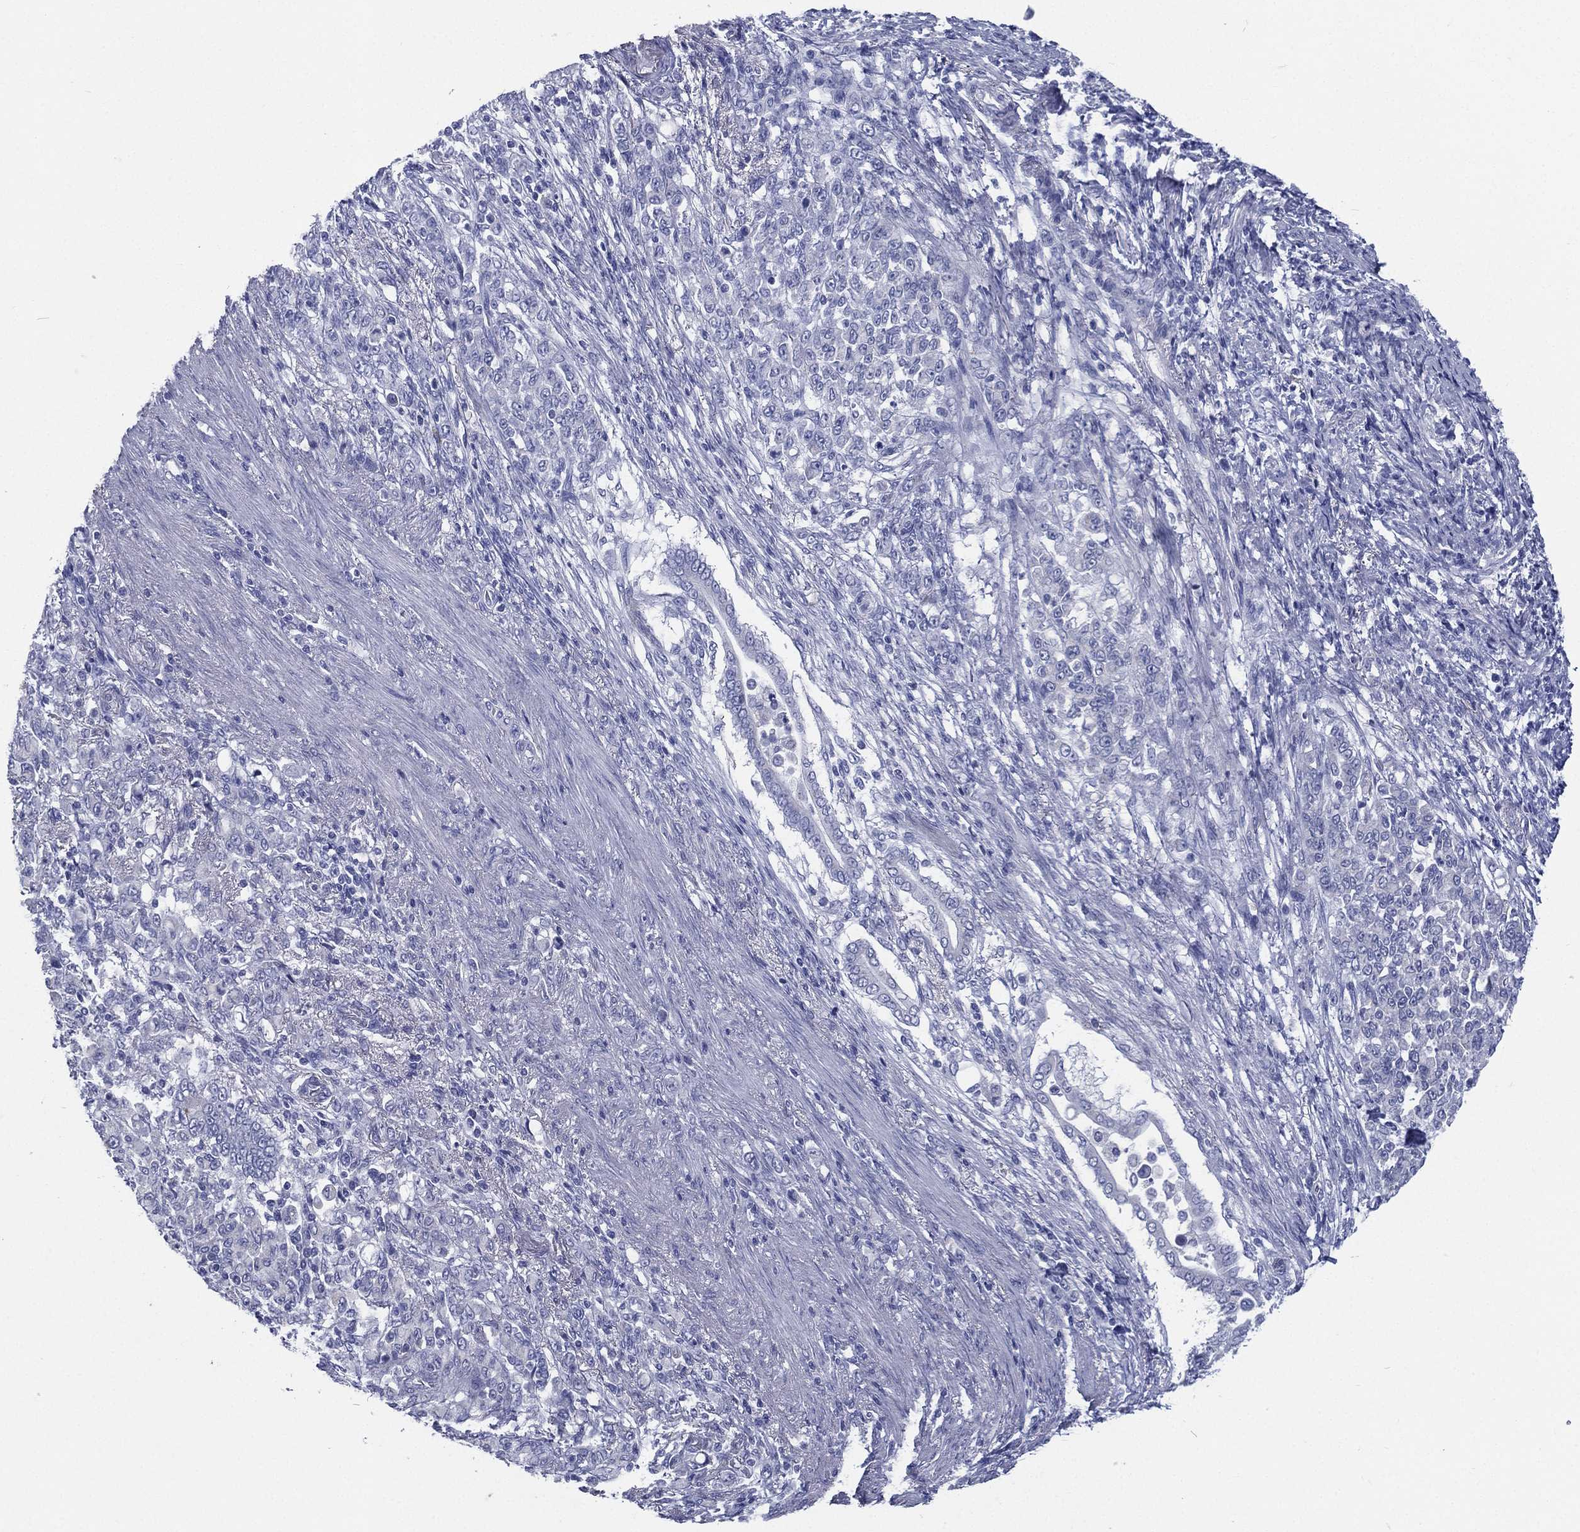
{"staining": {"intensity": "negative", "quantity": "none", "location": "none"}, "tissue": "stomach cancer", "cell_type": "Tumor cells", "image_type": "cancer", "snomed": [{"axis": "morphology", "description": "Normal tissue, NOS"}, {"axis": "morphology", "description": "Adenocarcinoma, NOS"}, {"axis": "topography", "description": "Stomach"}], "caption": "Tumor cells are negative for brown protein staining in adenocarcinoma (stomach).", "gene": "RSPH4A", "patient": {"sex": "female", "age": 79}}